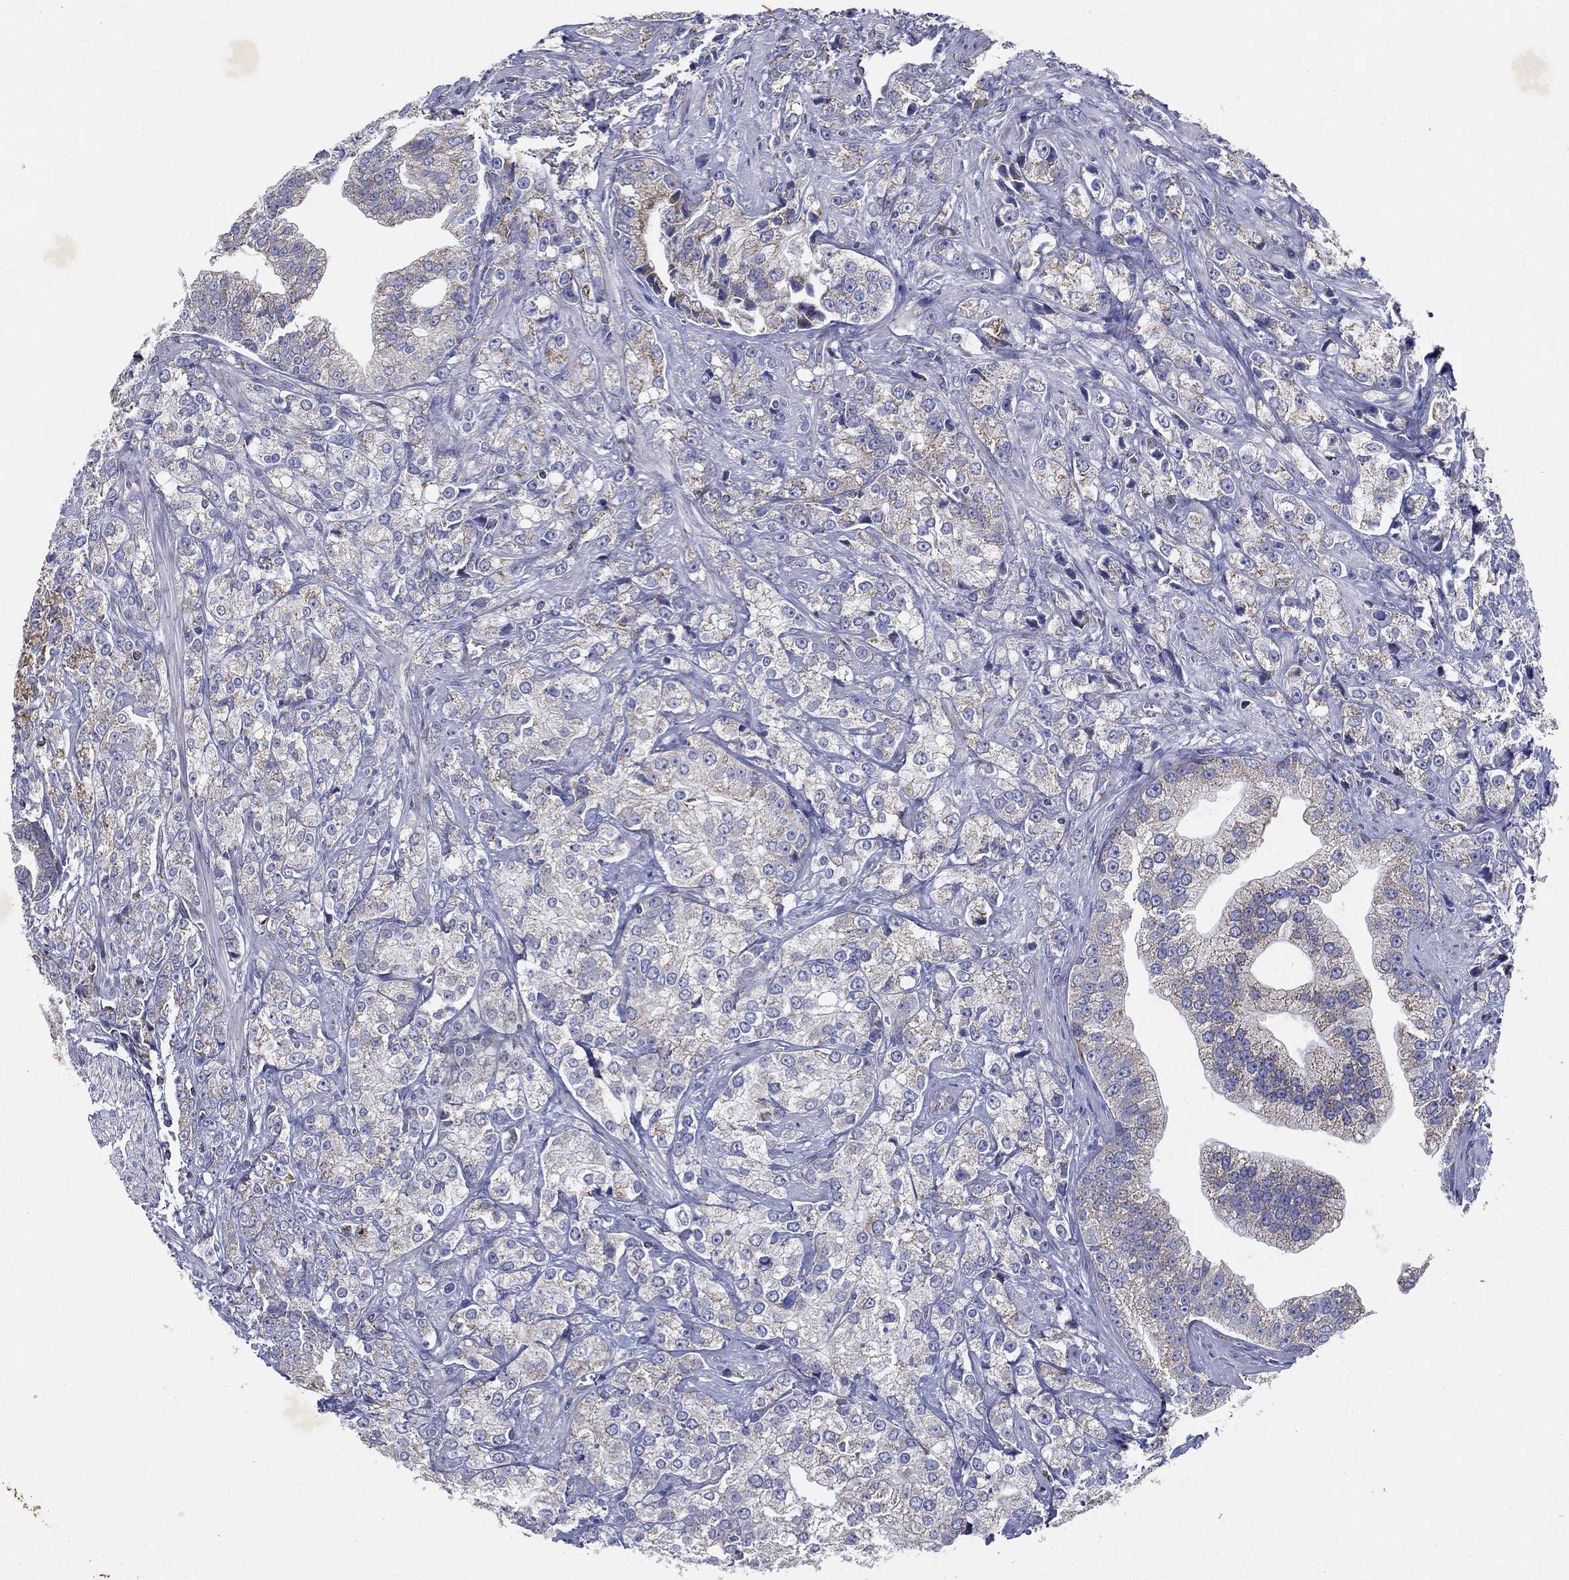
{"staining": {"intensity": "weak", "quantity": "25%-75%", "location": "cytoplasmic/membranous"}, "tissue": "prostate cancer", "cell_type": "Tumor cells", "image_type": "cancer", "snomed": [{"axis": "morphology", "description": "Adenocarcinoma, NOS"}, {"axis": "topography", "description": "Prostate and seminal vesicle, NOS"}, {"axis": "topography", "description": "Prostate"}], "caption": "Human prostate cancer stained with a brown dye reveals weak cytoplasmic/membranous positive positivity in approximately 25%-75% of tumor cells.", "gene": "SFXN1", "patient": {"sex": "male", "age": 68}}